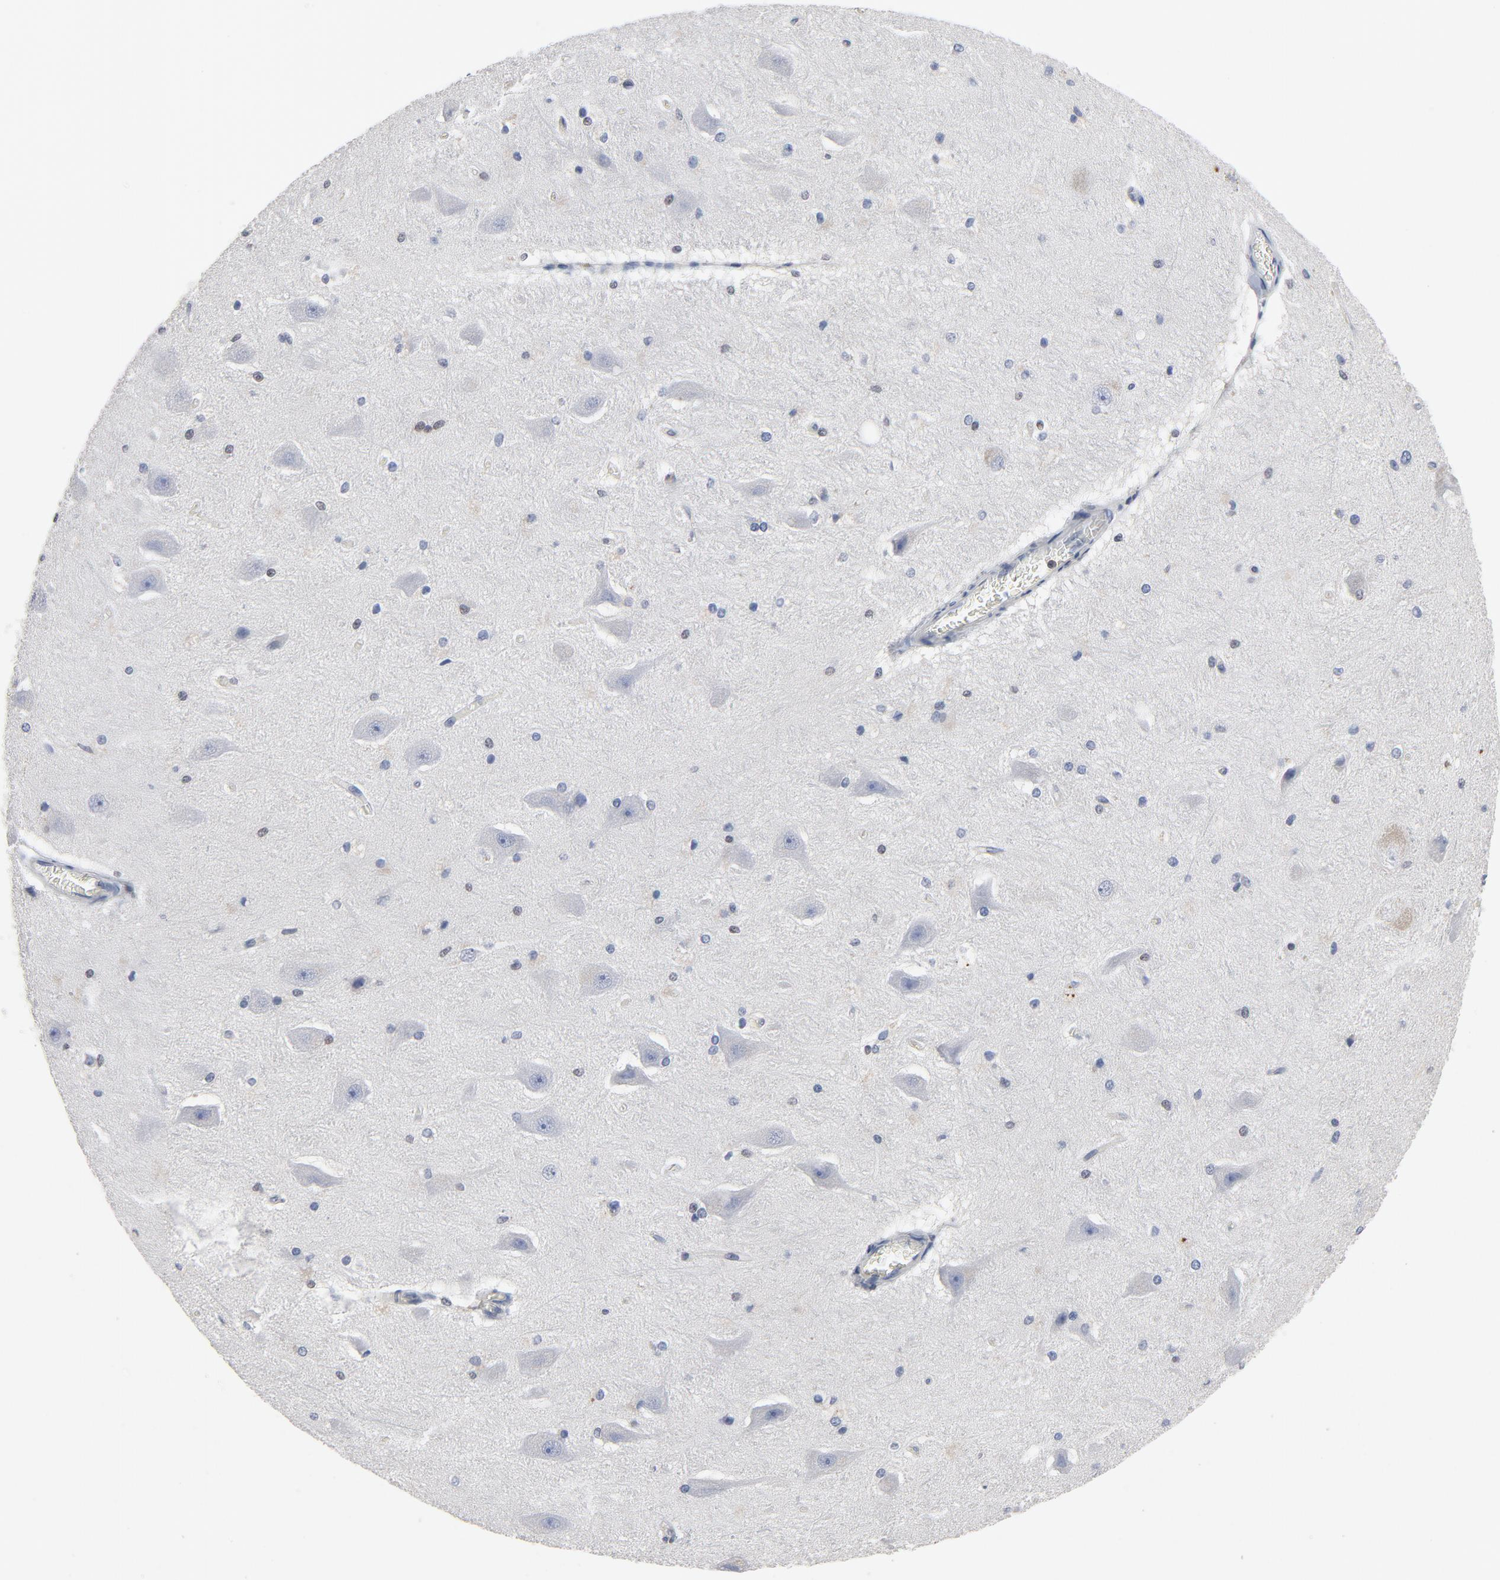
{"staining": {"intensity": "weak", "quantity": "<25%", "location": "cytoplasmic/membranous"}, "tissue": "hippocampus", "cell_type": "Neuronal cells", "image_type": "normal", "snomed": [{"axis": "morphology", "description": "Normal tissue, NOS"}, {"axis": "topography", "description": "Hippocampus"}], "caption": "The histopathology image shows no significant staining in neuronal cells of hippocampus.", "gene": "NFKB1", "patient": {"sex": "female", "age": 19}}